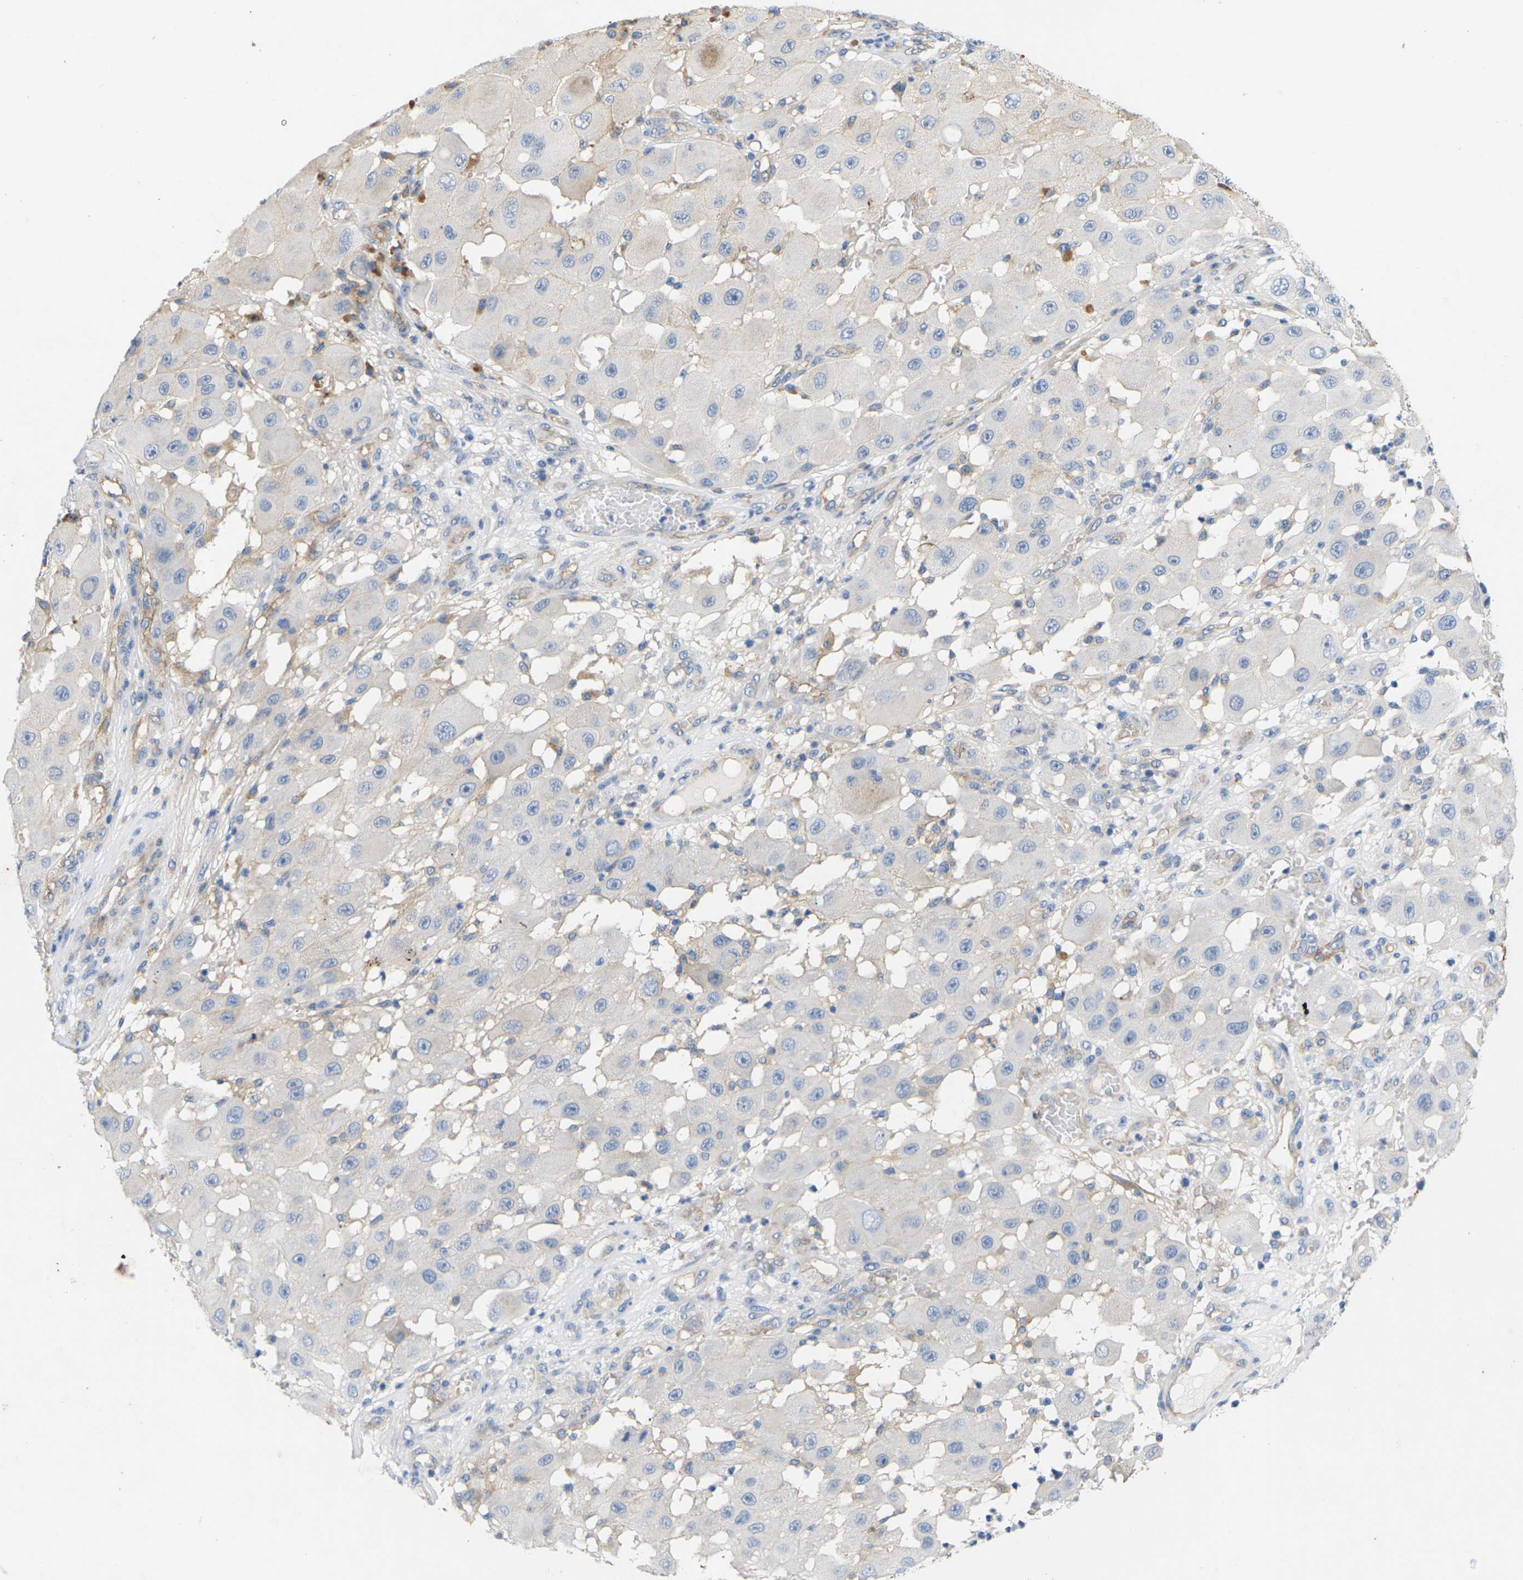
{"staining": {"intensity": "negative", "quantity": "none", "location": "none"}, "tissue": "melanoma", "cell_type": "Tumor cells", "image_type": "cancer", "snomed": [{"axis": "morphology", "description": "Malignant melanoma, NOS"}, {"axis": "topography", "description": "Skin"}], "caption": "Immunohistochemistry photomicrograph of neoplastic tissue: melanoma stained with DAB (3,3'-diaminobenzidine) reveals no significant protein positivity in tumor cells. Brightfield microscopy of immunohistochemistry stained with DAB (brown) and hematoxylin (blue), captured at high magnification.", "gene": "ITGA5", "patient": {"sex": "female", "age": 81}}